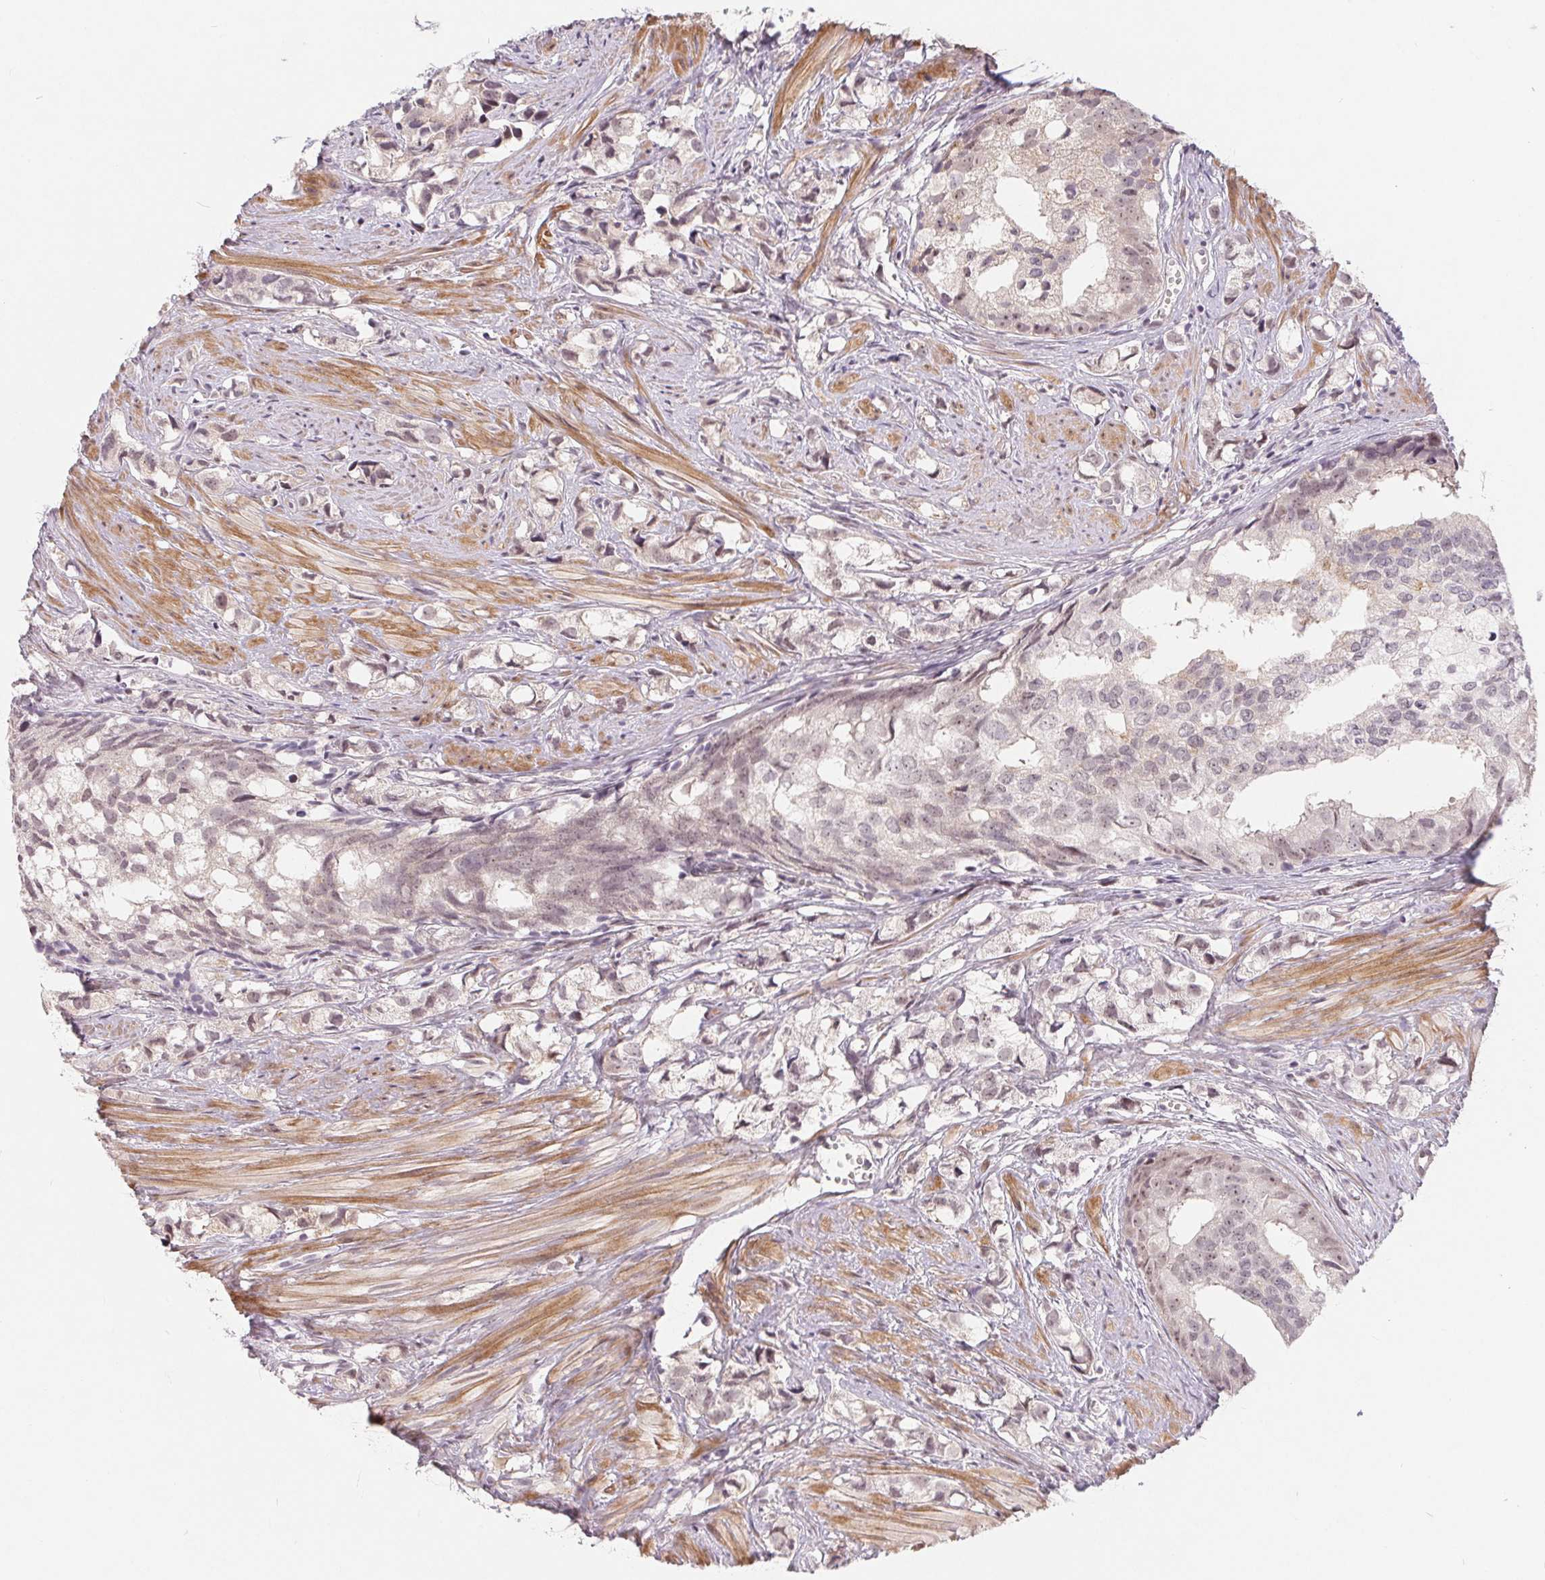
{"staining": {"intensity": "negative", "quantity": "none", "location": "none"}, "tissue": "prostate cancer", "cell_type": "Tumor cells", "image_type": "cancer", "snomed": [{"axis": "morphology", "description": "Adenocarcinoma, High grade"}, {"axis": "topography", "description": "Prostate"}], "caption": "A photomicrograph of prostate cancer stained for a protein displays no brown staining in tumor cells.", "gene": "NRG2", "patient": {"sex": "male", "age": 58}}